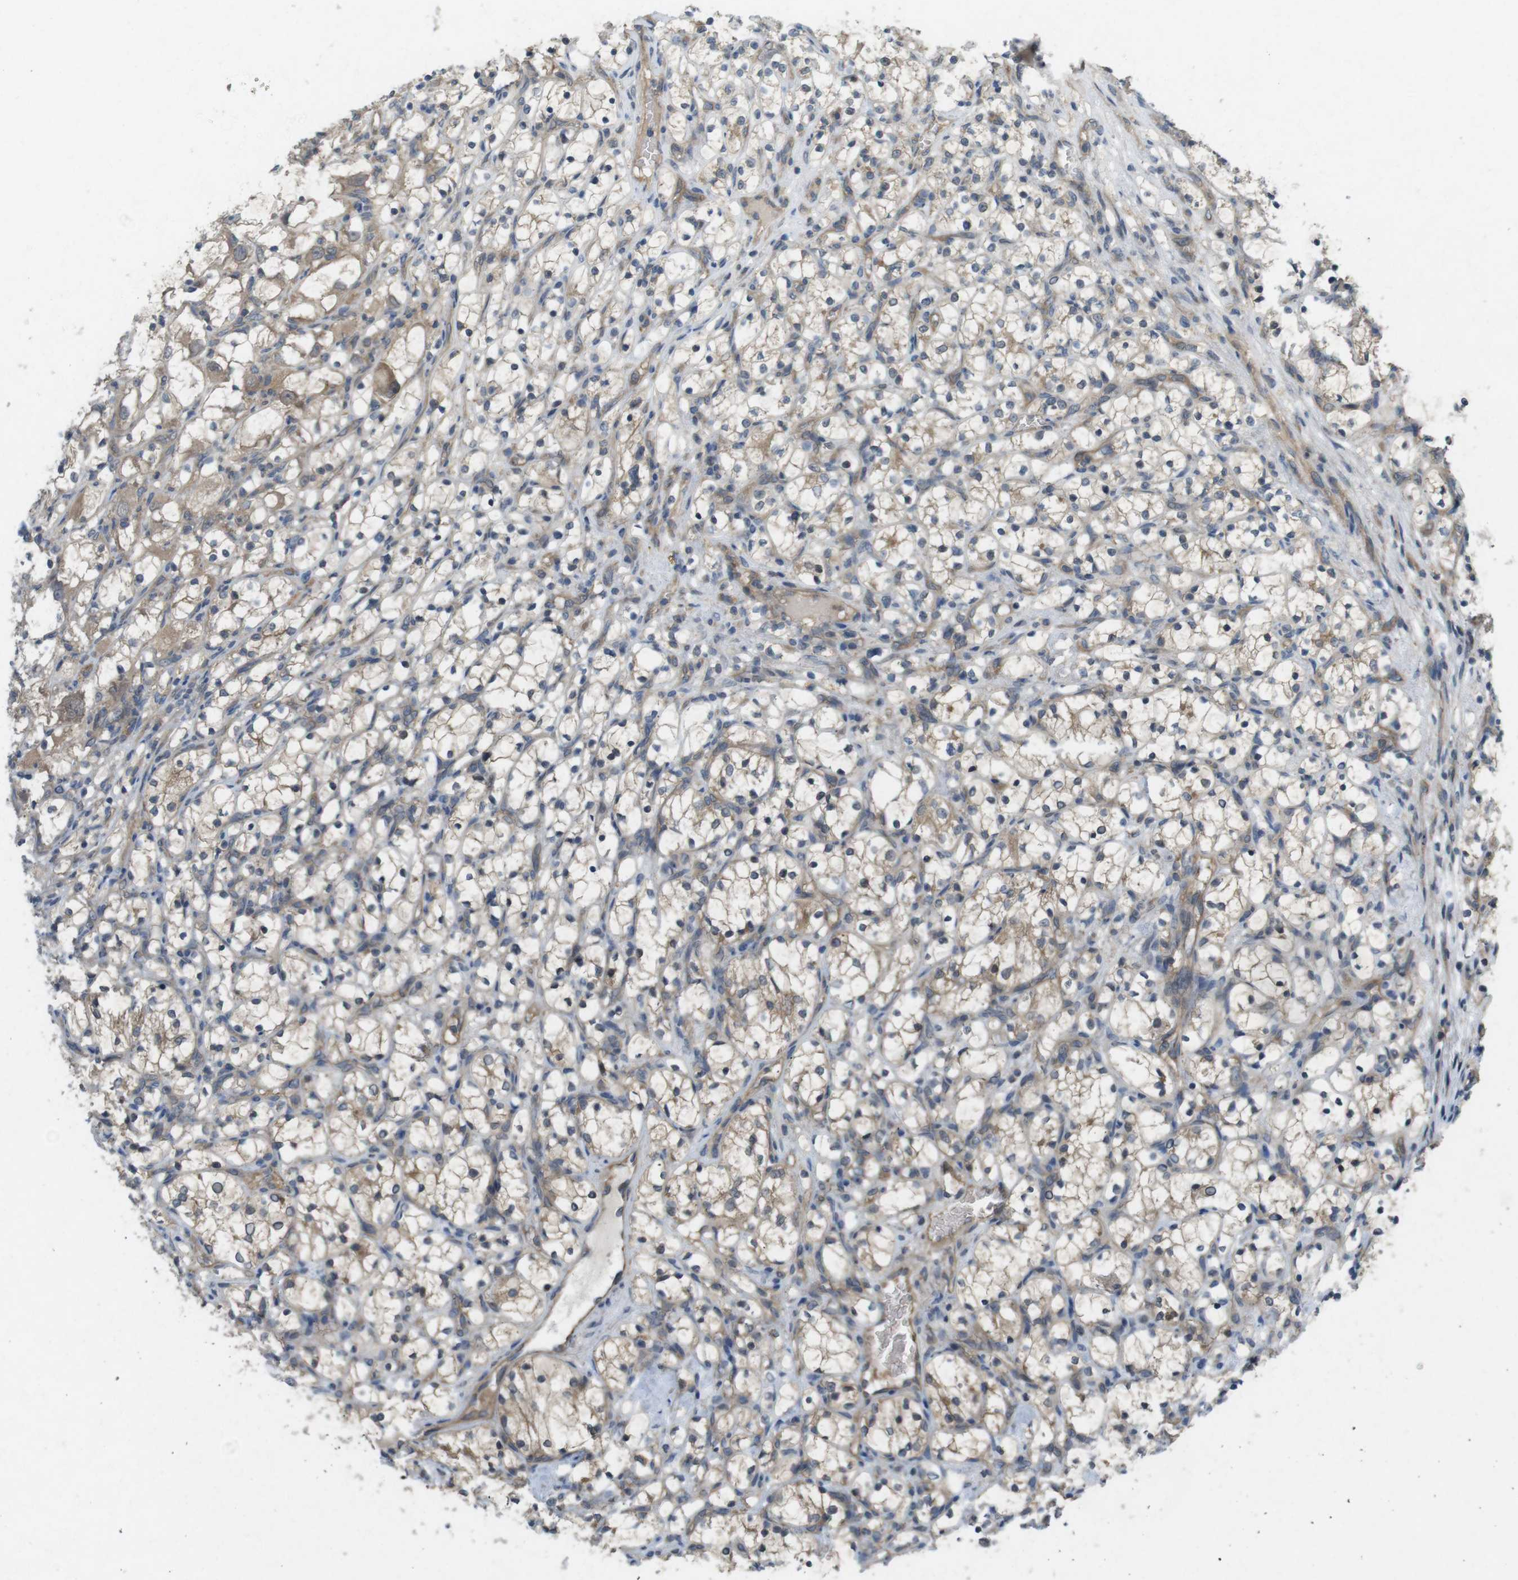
{"staining": {"intensity": "weak", "quantity": ">75%", "location": "cytoplasmic/membranous"}, "tissue": "renal cancer", "cell_type": "Tumor cells", "image_type": "cancer", "snomed": [{"axis": "morphology", "description": "Adenocarcinoma, NOS"}, {"axis": "topography", "description": "Kidney"}], "caption": "High-magnification brightfield microscopy of adenocarcinoma (renal) stained with DAB (3,3'-diaminobenzidine) (brown) and counterstained with hematoxylin (blue). tumor cells exhibit weak cytoplasmic/membranous positivity is identified in about>75% of cells. The protein is shown in brown color, while the nuclei are stained blue.", "gene": "SUGT1", "patient": {"sex": "female", "age": 69}}